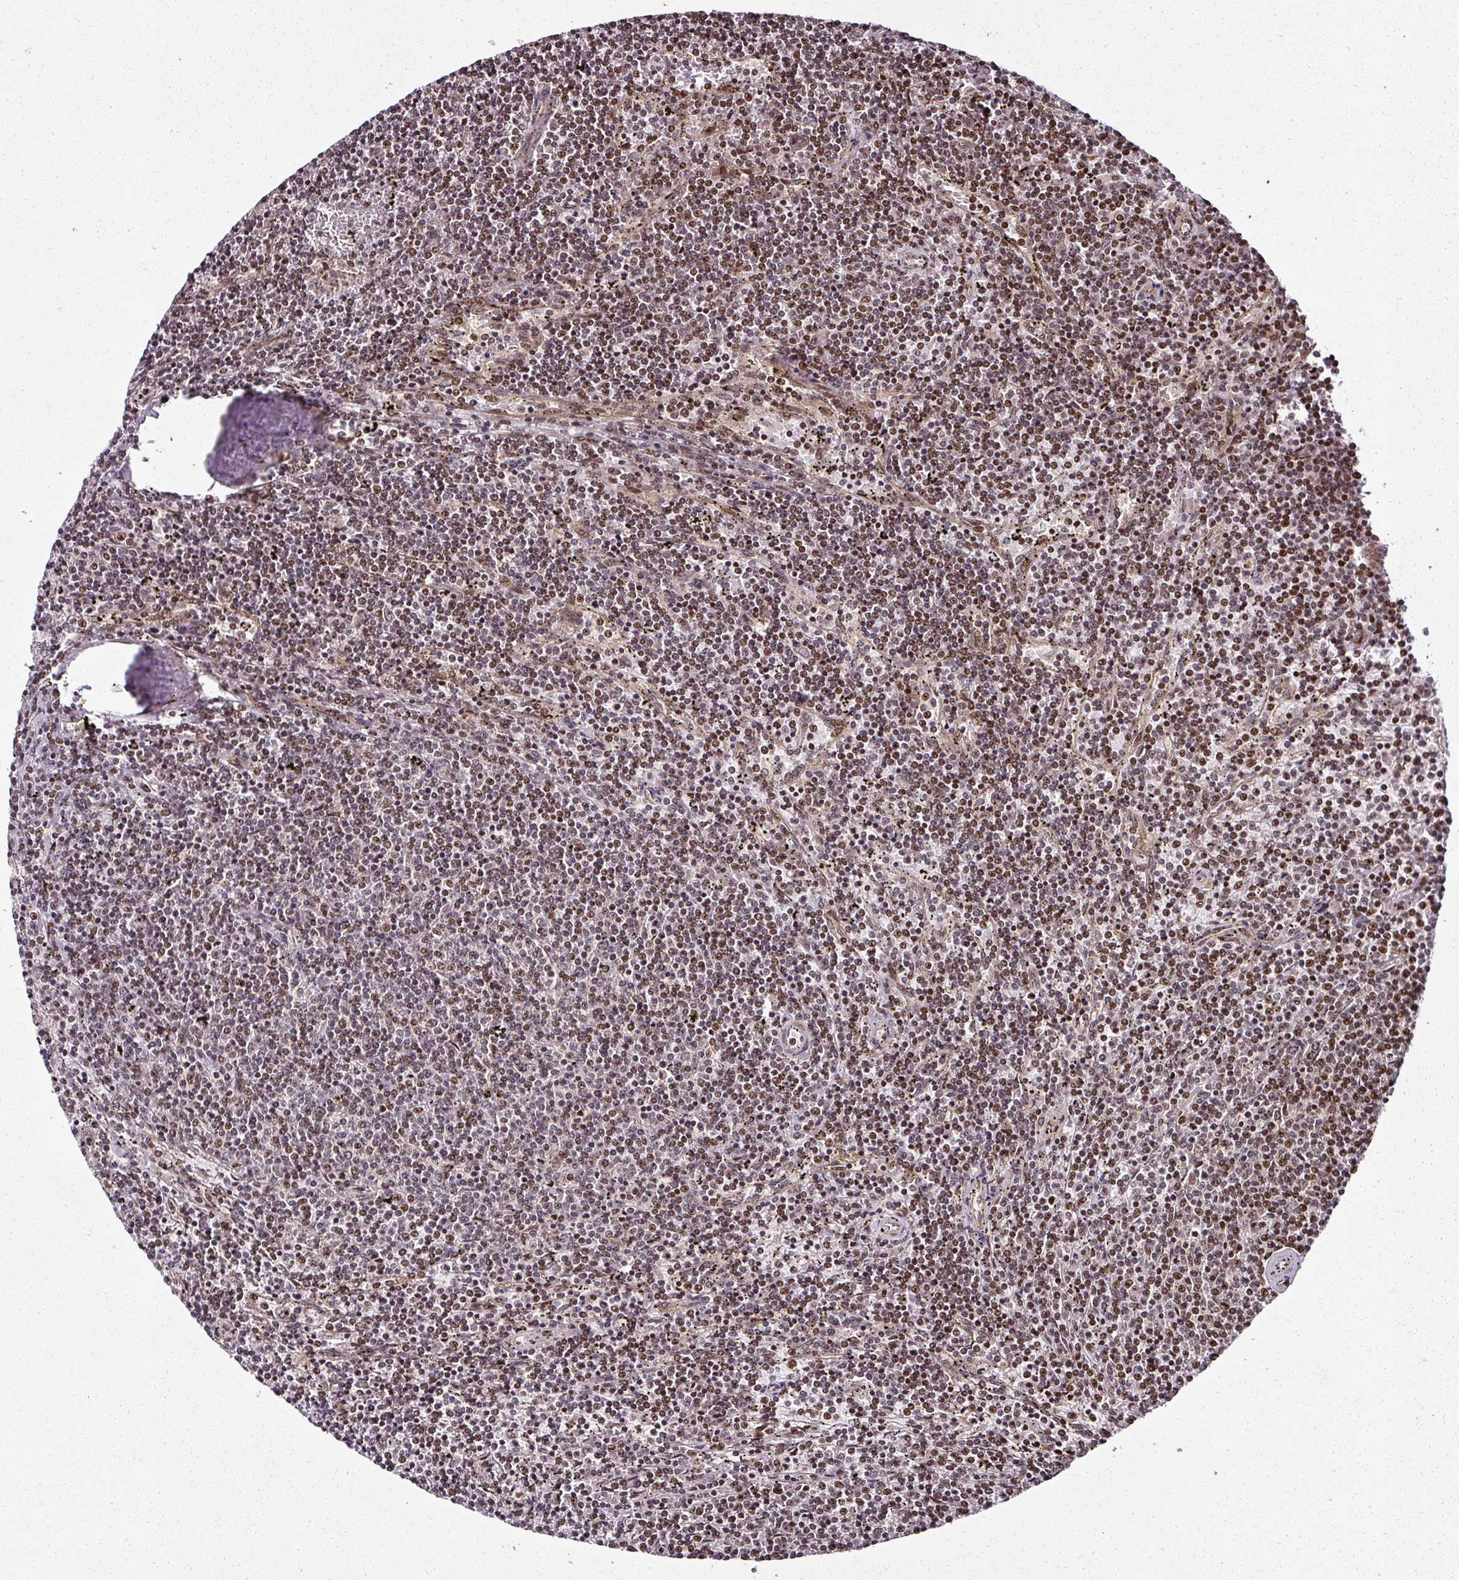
{"staining": {"intensity": "moderate", "quantity": ">75%", "location": "nuclear"}, "tissue": "lymphoma", "cell_type": "Tumor cells", "image_type": "cancer", "snomed": [{"axis": "morphology", "description": "Malignant lymphoma, non-Hodgkin's type, Low grade"}, {"axis": "topography", "description": "Spleen"}], "caption": "Lymphoma stained with DAB immunohistochemistry (IHC) demonstrates medium levels of moderate nuclear staining in about >75% of tumor cells. The staining was performed using DAB to visualize the protein expression in brown, while the nuclei were stained in blue with hematoxylin (Magnification: 20x).", "gene": "COPRS", "patient": {"sex": "female", "age": 50}}